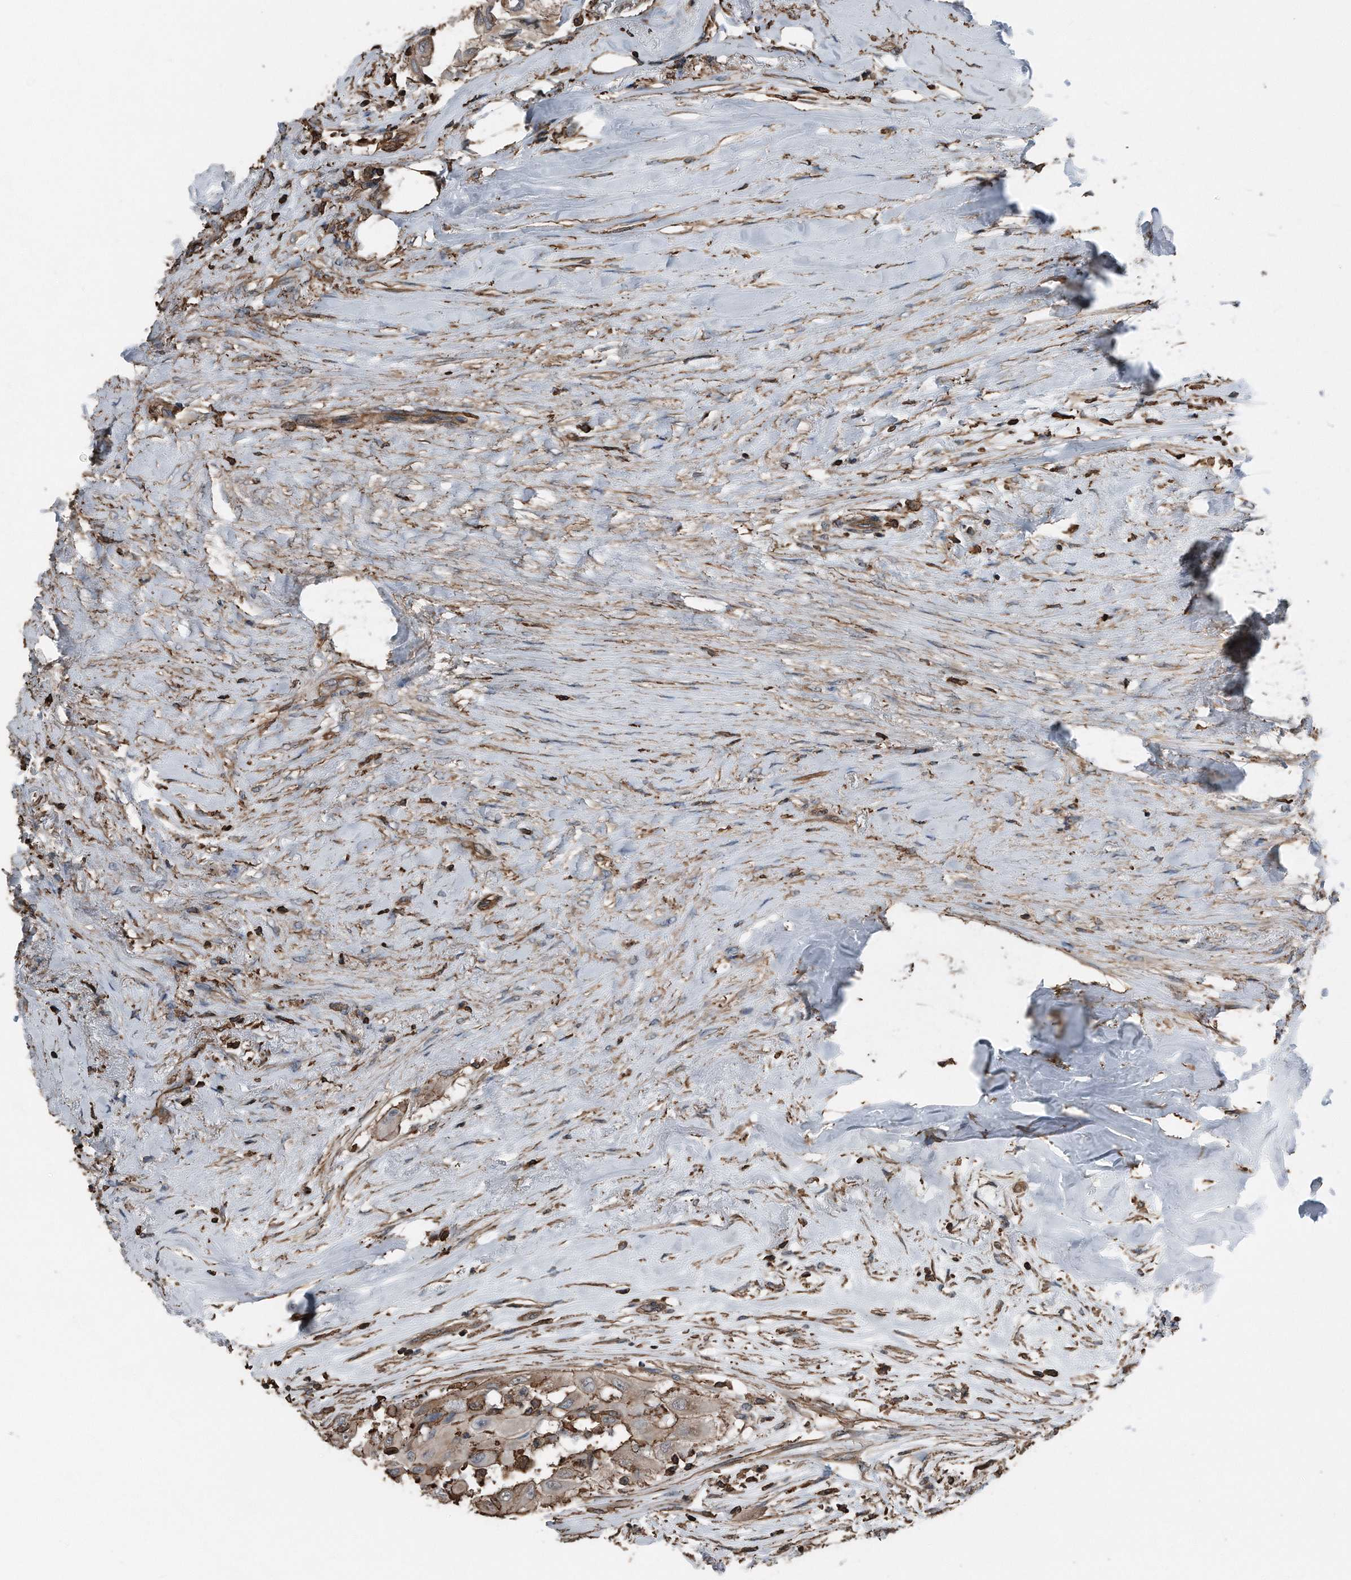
{"staining": {"intensity": "weak", "quantity": ">75%", "location": "cytoplasmic/membranous"}, "tissue": "thyroid cancer", "cell_type": "Tumor cells", "image_type": "cancer", "snomed": [{"axis": "morphology", "description": "Papillary adenocarcinoma, NOS"}, {"axis": "topography", "description": "Thyroid gland"}], "caption": "Papillary adenocarcinoma (thyroid) stained for a protein (brown) exhibits weak cytoplasmic/membranous positive positivity in approximately >75% of tumor cells.", "gene": "RSPO3", "patient": {"sex": "female", "age": 59}}